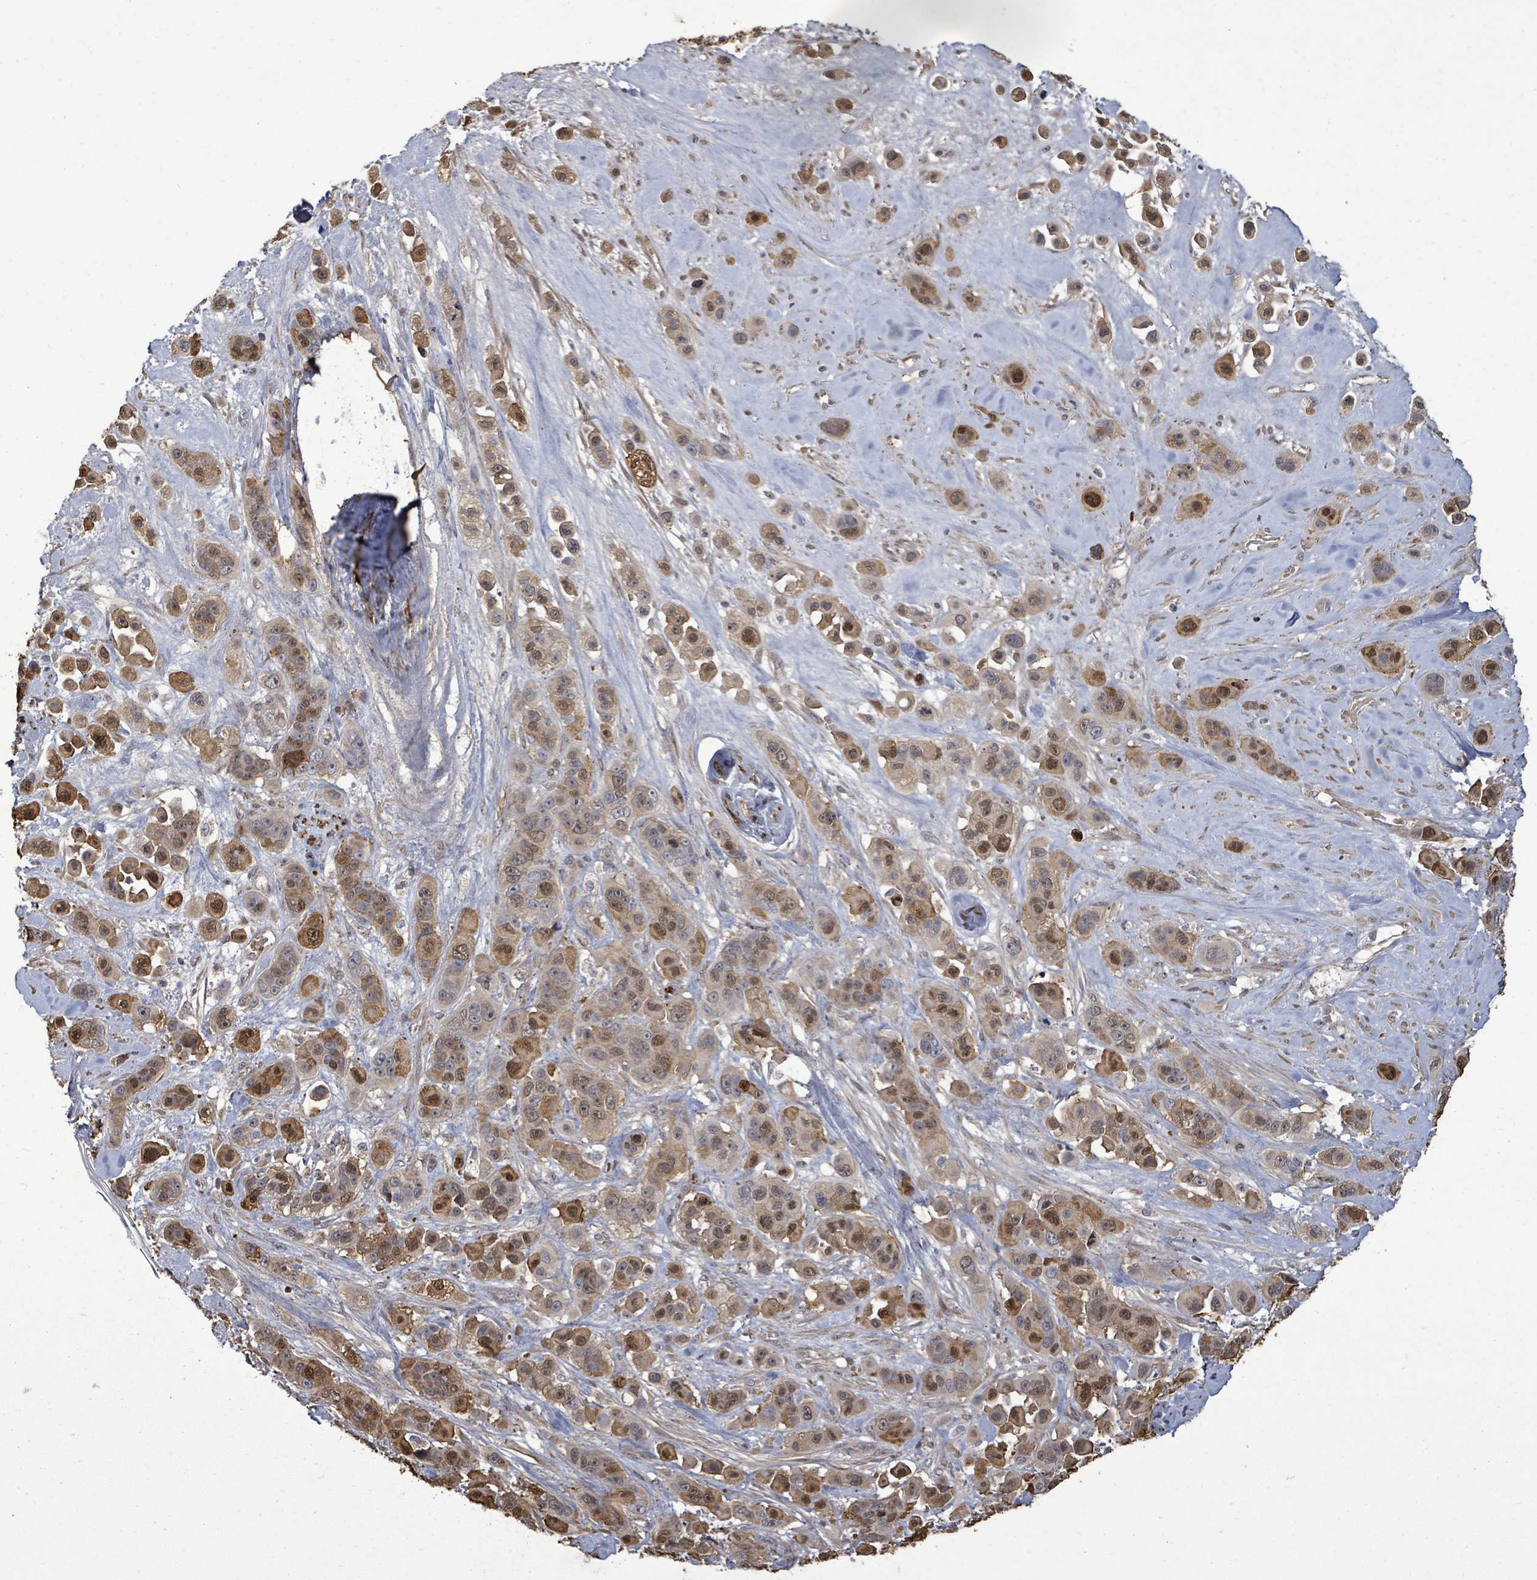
{"staining": {"intensity": "moderate", "quantity": ">75%", "location": "cytoplasmic/membranous,nuclear"}, "tissue": "skin cancer", "cell_type": "Tumor cells", "image_type": "cancer", "snomed": [{"axis": "morphology", "description": "Squamous cell carcinoma, NOS"}, {"axis": "topography", "description": "Skin"}], "caption": "This histopathology image reveals immunohistochemistry staining of skin cancer (squamous cell carcinoma), with medium moderate cytoplasmic/membranous and nuclear expression in about >75% of tumor cells.", "gene": "KRTAP27-1", "patient": {"sex": "male", "age": 67}}